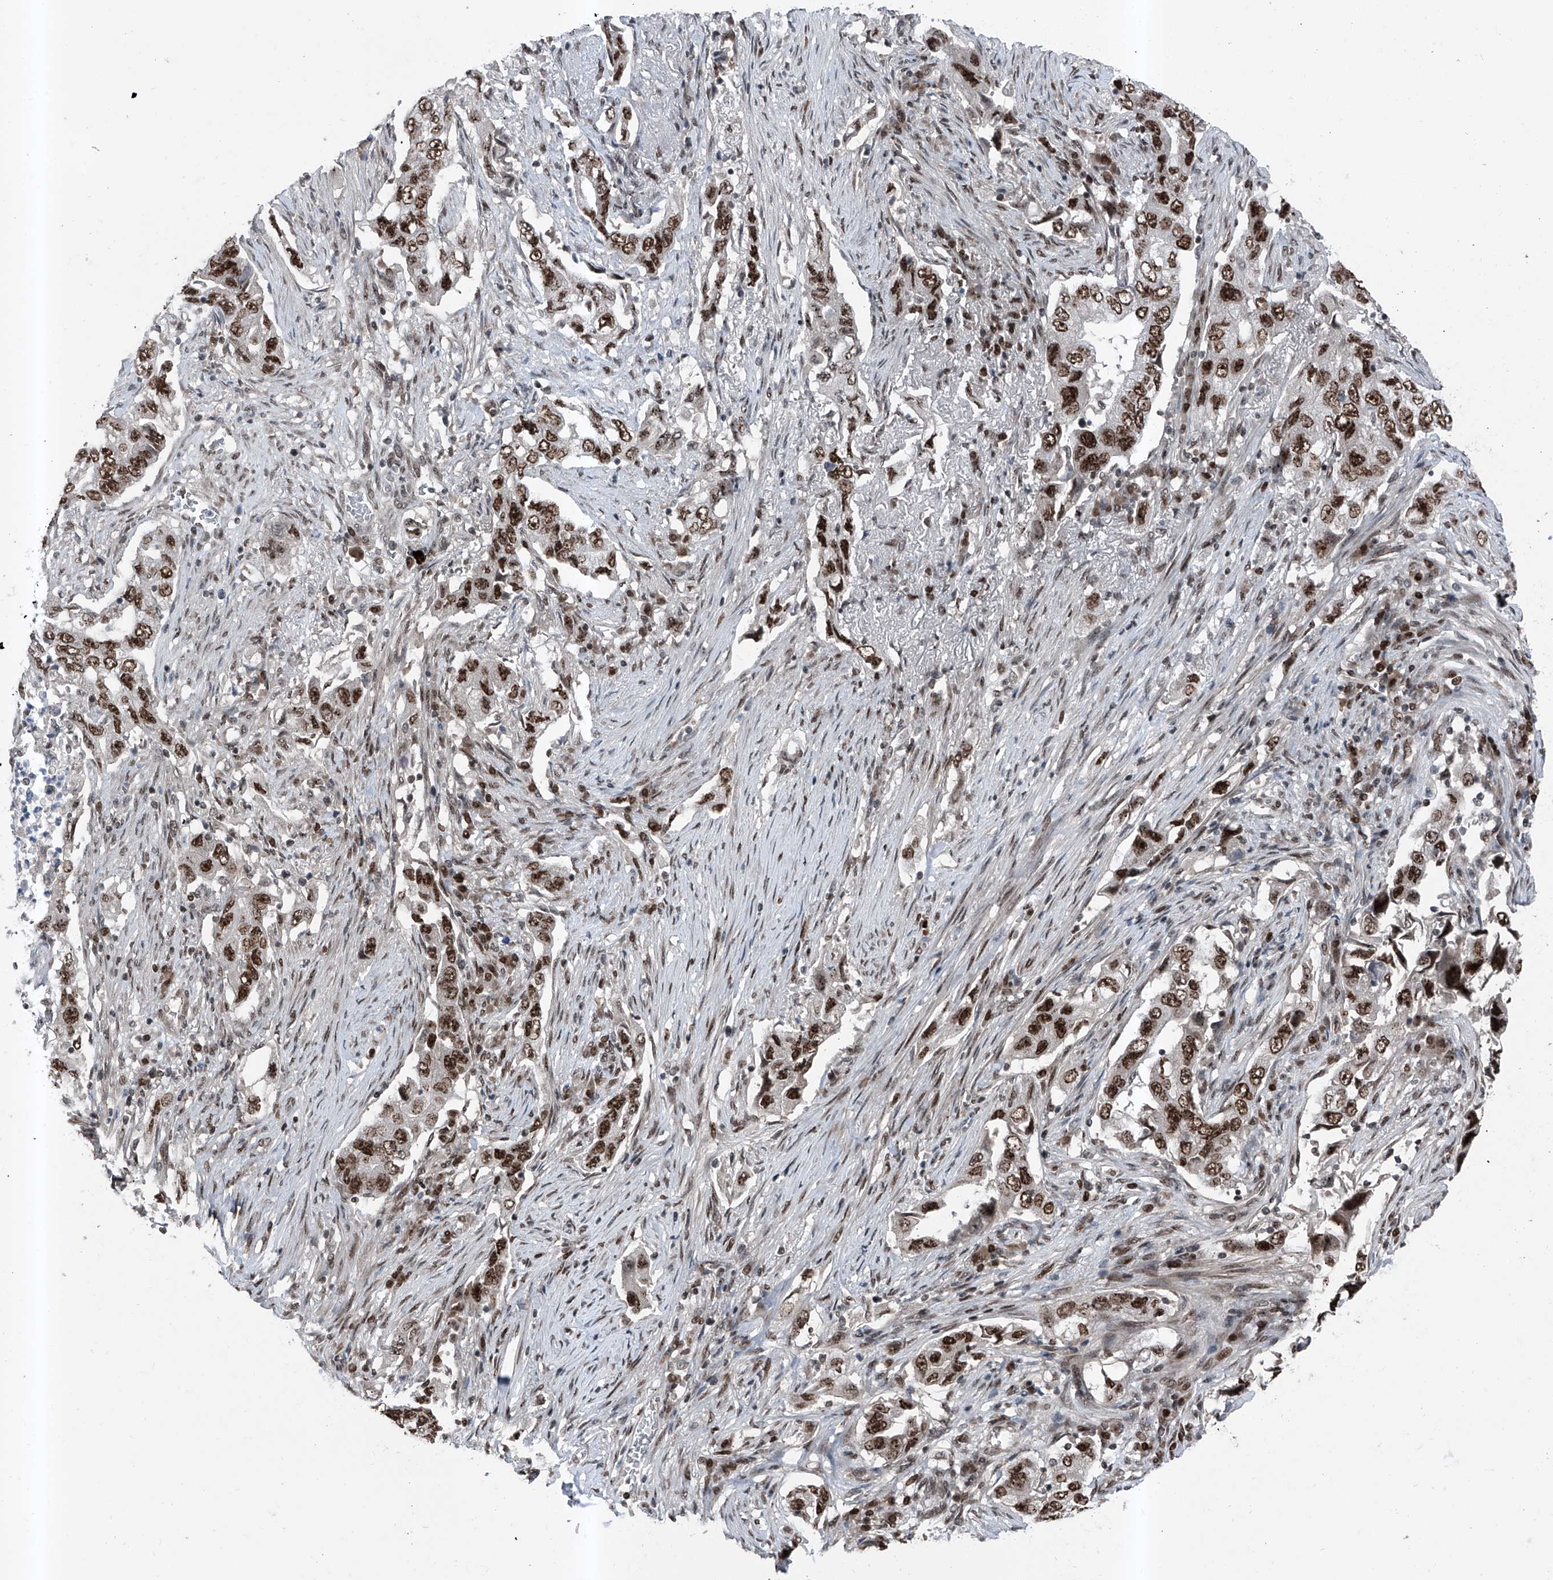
{"staining": {"intensity": "strong", "quantity": ">75%", "location": "nuclear"}, "tissue": "lung cancer", "cell_type": "Tumor cells", "image_type": "cancer", "snomed": [{"axis": "morphology", "description": "Adenocarcinoma, NOS"}, {"axis": "topography", "description": "Lung"}], "caption": "Lung adenocarcinoma stained for a protein reveals strong nuclear positivity in tumor cells. The staining is performed using DAB brown chromogen to label protein expression. The nuclei are counter-stained blue using hematoxylin.", "gene": "BMI1", "patient": {"sex": "female", "age": 51}}